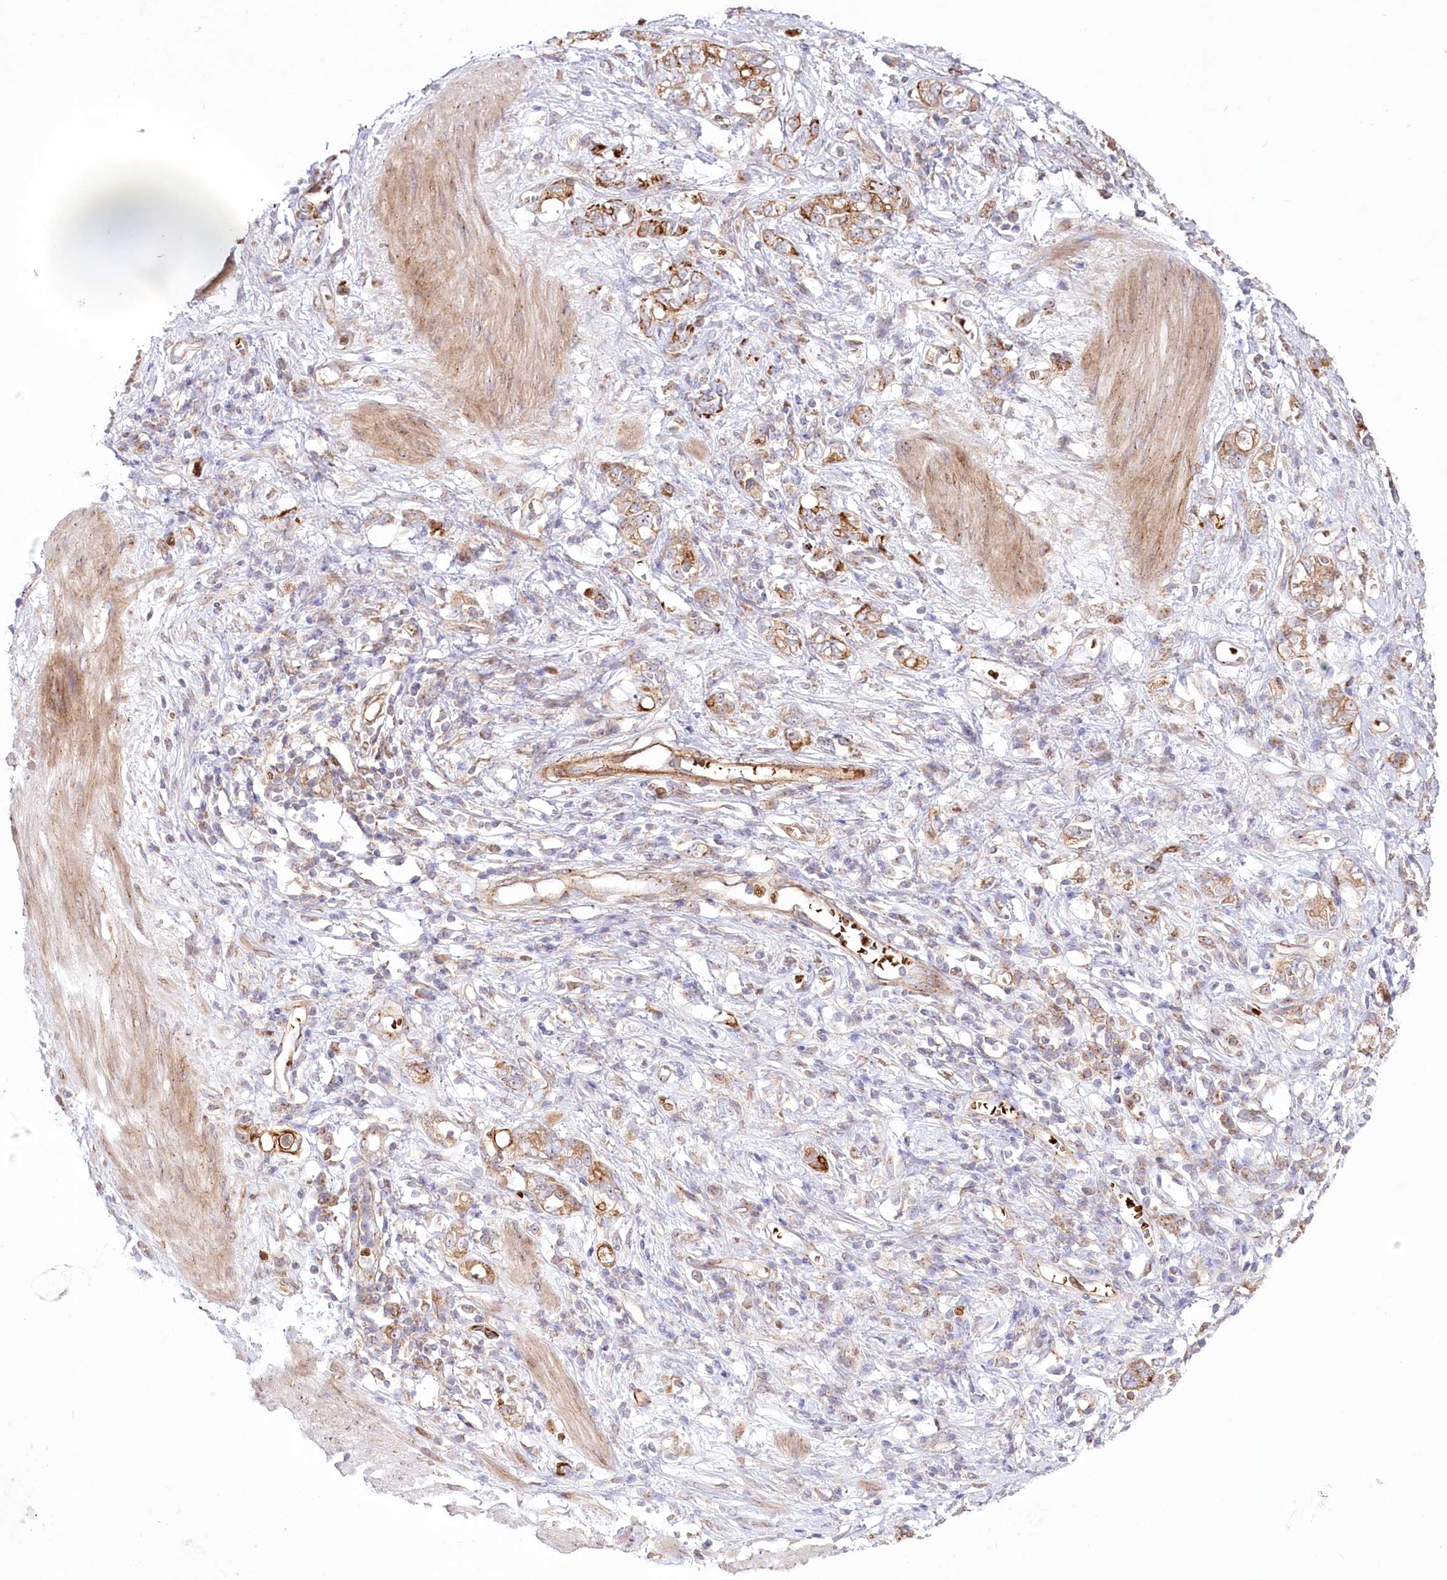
{"staining": {"intensity": "strong", "quantity": "25%-75%", "location": "cytoplasmic/membranous"}, "tissue": "stomach cancer", "cell_type": "Tumor cells", "image_type": "cancer", "snomed": [{"axis": "morphology", "description": "Adenocarcinoma, NOS"}, {"axis": "topography", "description": "Stomach"}], "caption": "Brown immunohistochemical staining in human stomach cancer (adenocarcinoma) displays strong cytoplasmic/membranous staining in about 25%-75% of tumor cells.", "gene": "COMMD3", "patient": {"sex": "female", "age": 76}}